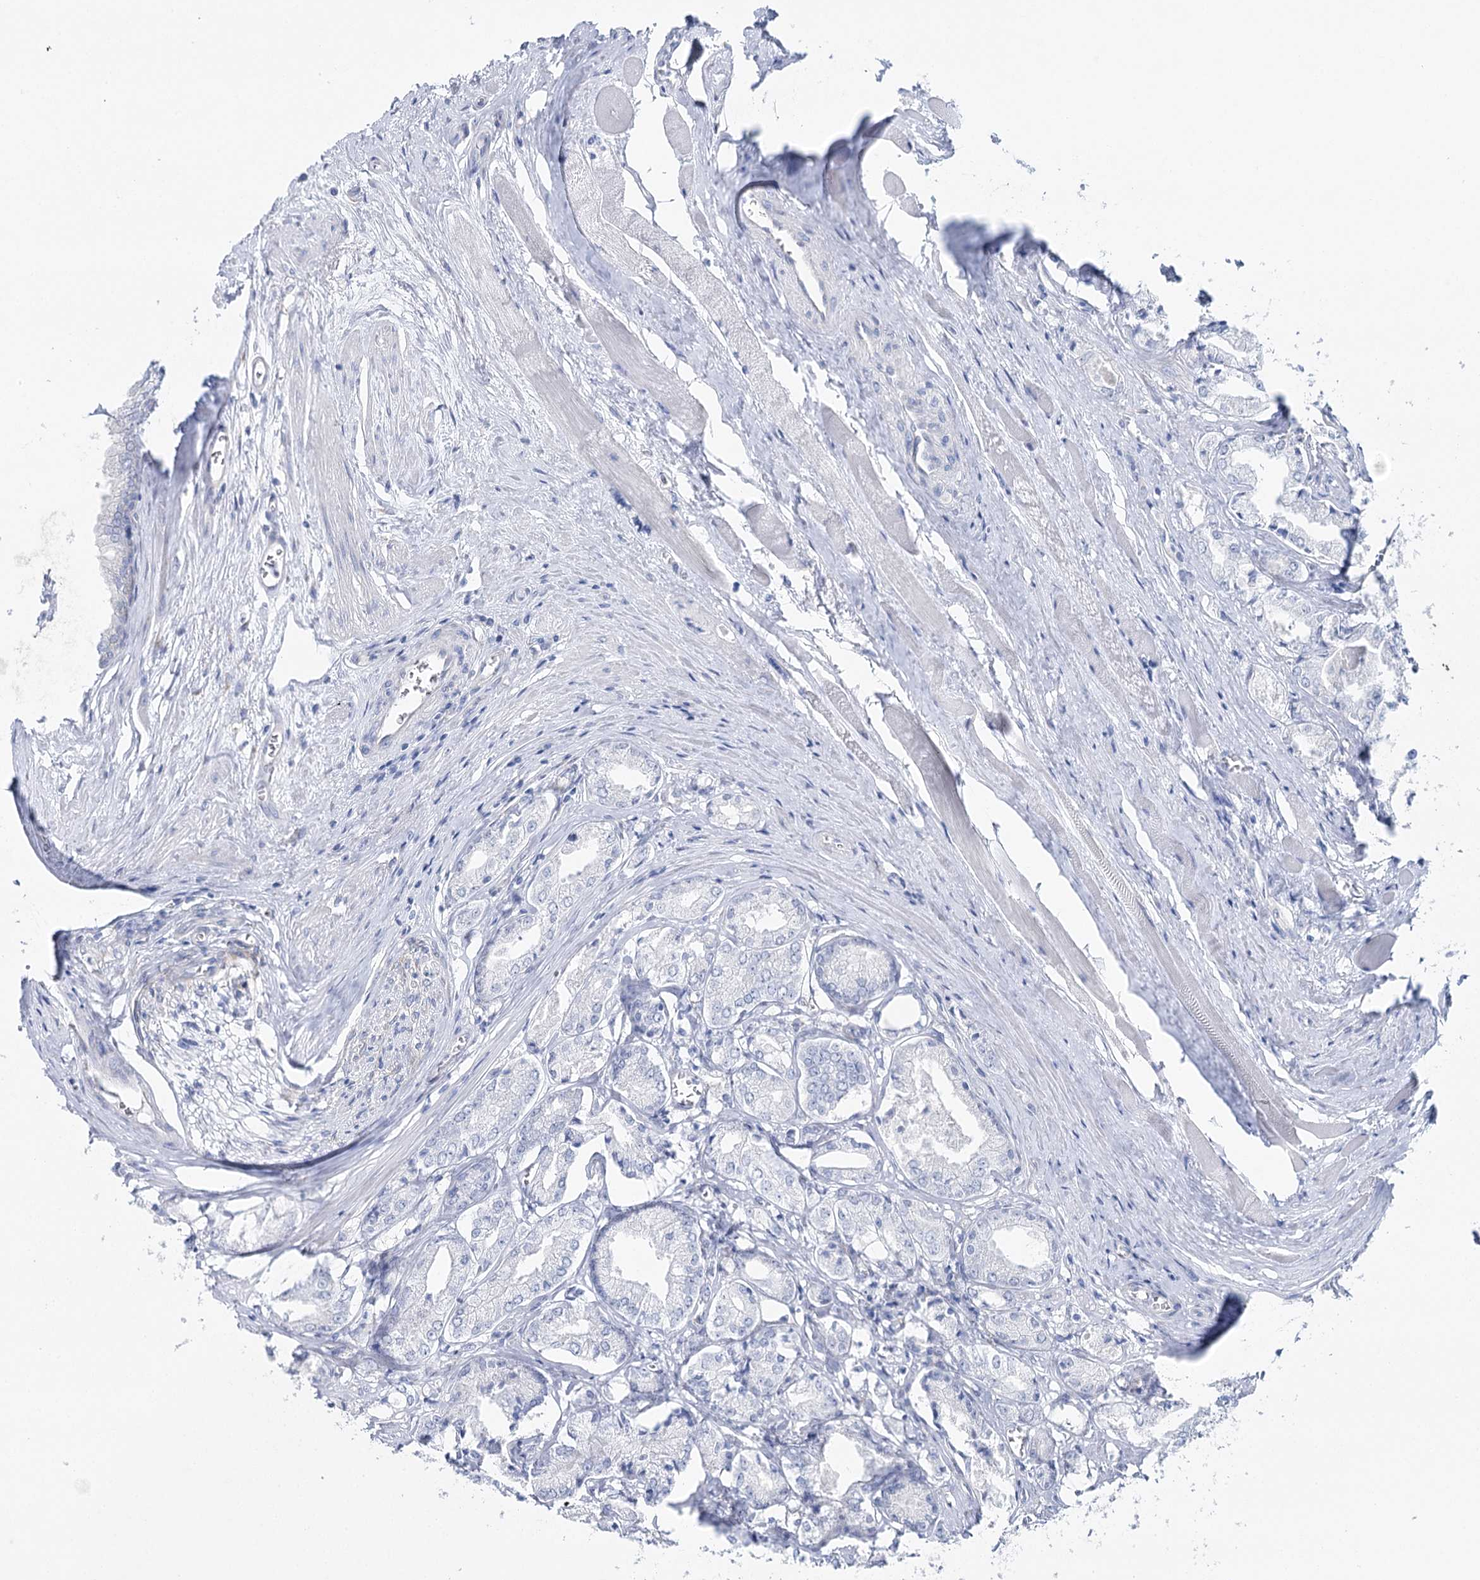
{"staining": {"intensity": "negative", "quantity": "none", "location": "none"}, "tissue": "prostate cancer", "cell_type": "Tumor cells", "image_type": "cancer", "snomed": [{"axis": "morphology", "description": "Adenocarcinoma, Low grade"}, {"axis": "topography", "description": "Prostate"}], "caption": "High magnification brightfield microscopy of prostate cancer stained with DAB (3,3'-diaminobenzidine) (brown) and counterstained with hematoxylin (blue): tumor cells show no significant expression.", "gene": "CSN3", "patient": {"sex": "male", "age": 60}}